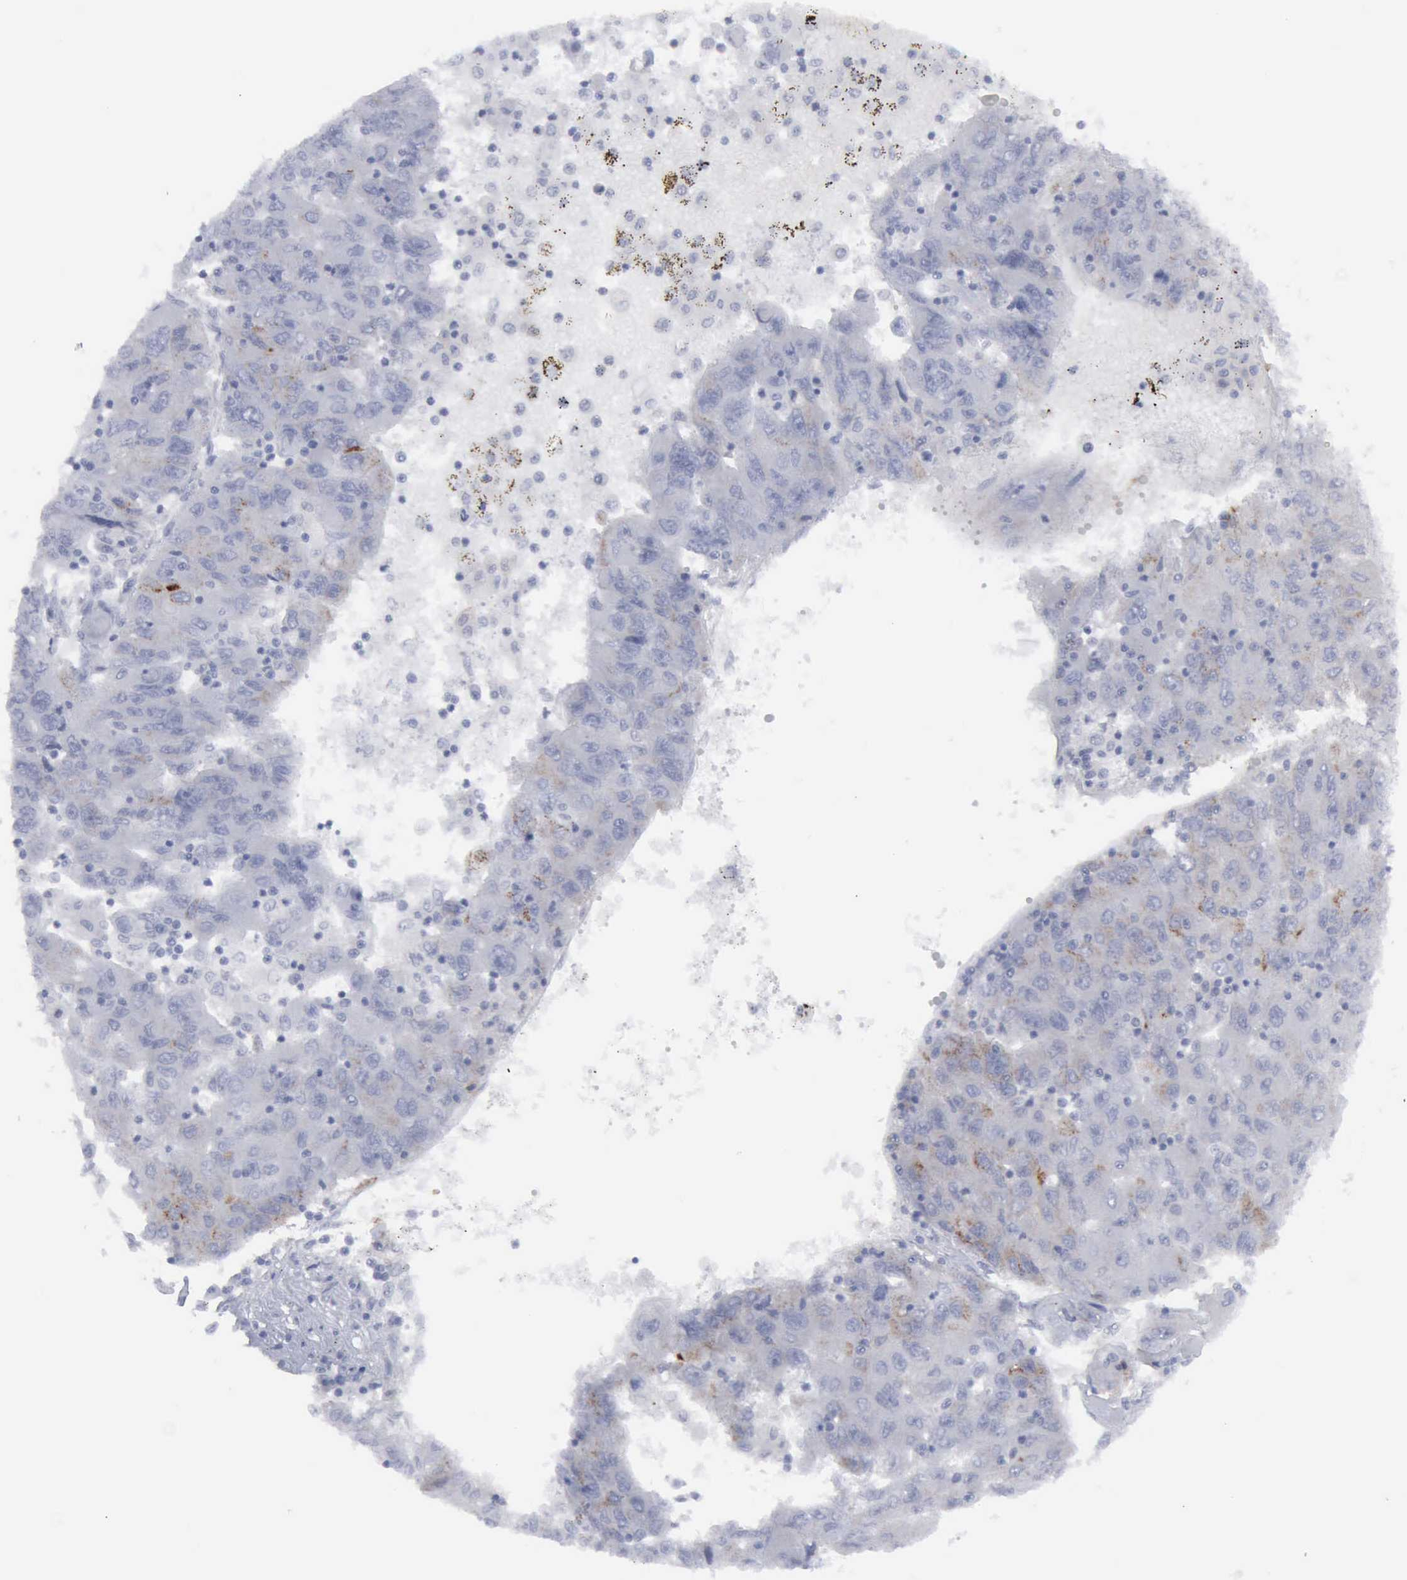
{"staining": {"intensity": "negative", "quantity": "none", "location": "none"}, "tissue": "liver cancer", "cell_type": "Tumor cells", "image_type": "cancer", "snomed": [{"axis": "morphology", "description": "Carcinoma, Hepatocellular, NOS"}, {"axis": "topography", "description": "Liver"}], "caption": "Protein analysis of liver cancer exhibits no significant staining in tumor cells.", "gene": "VCAM1", "patient": {"sex": "male", "age": 49}}